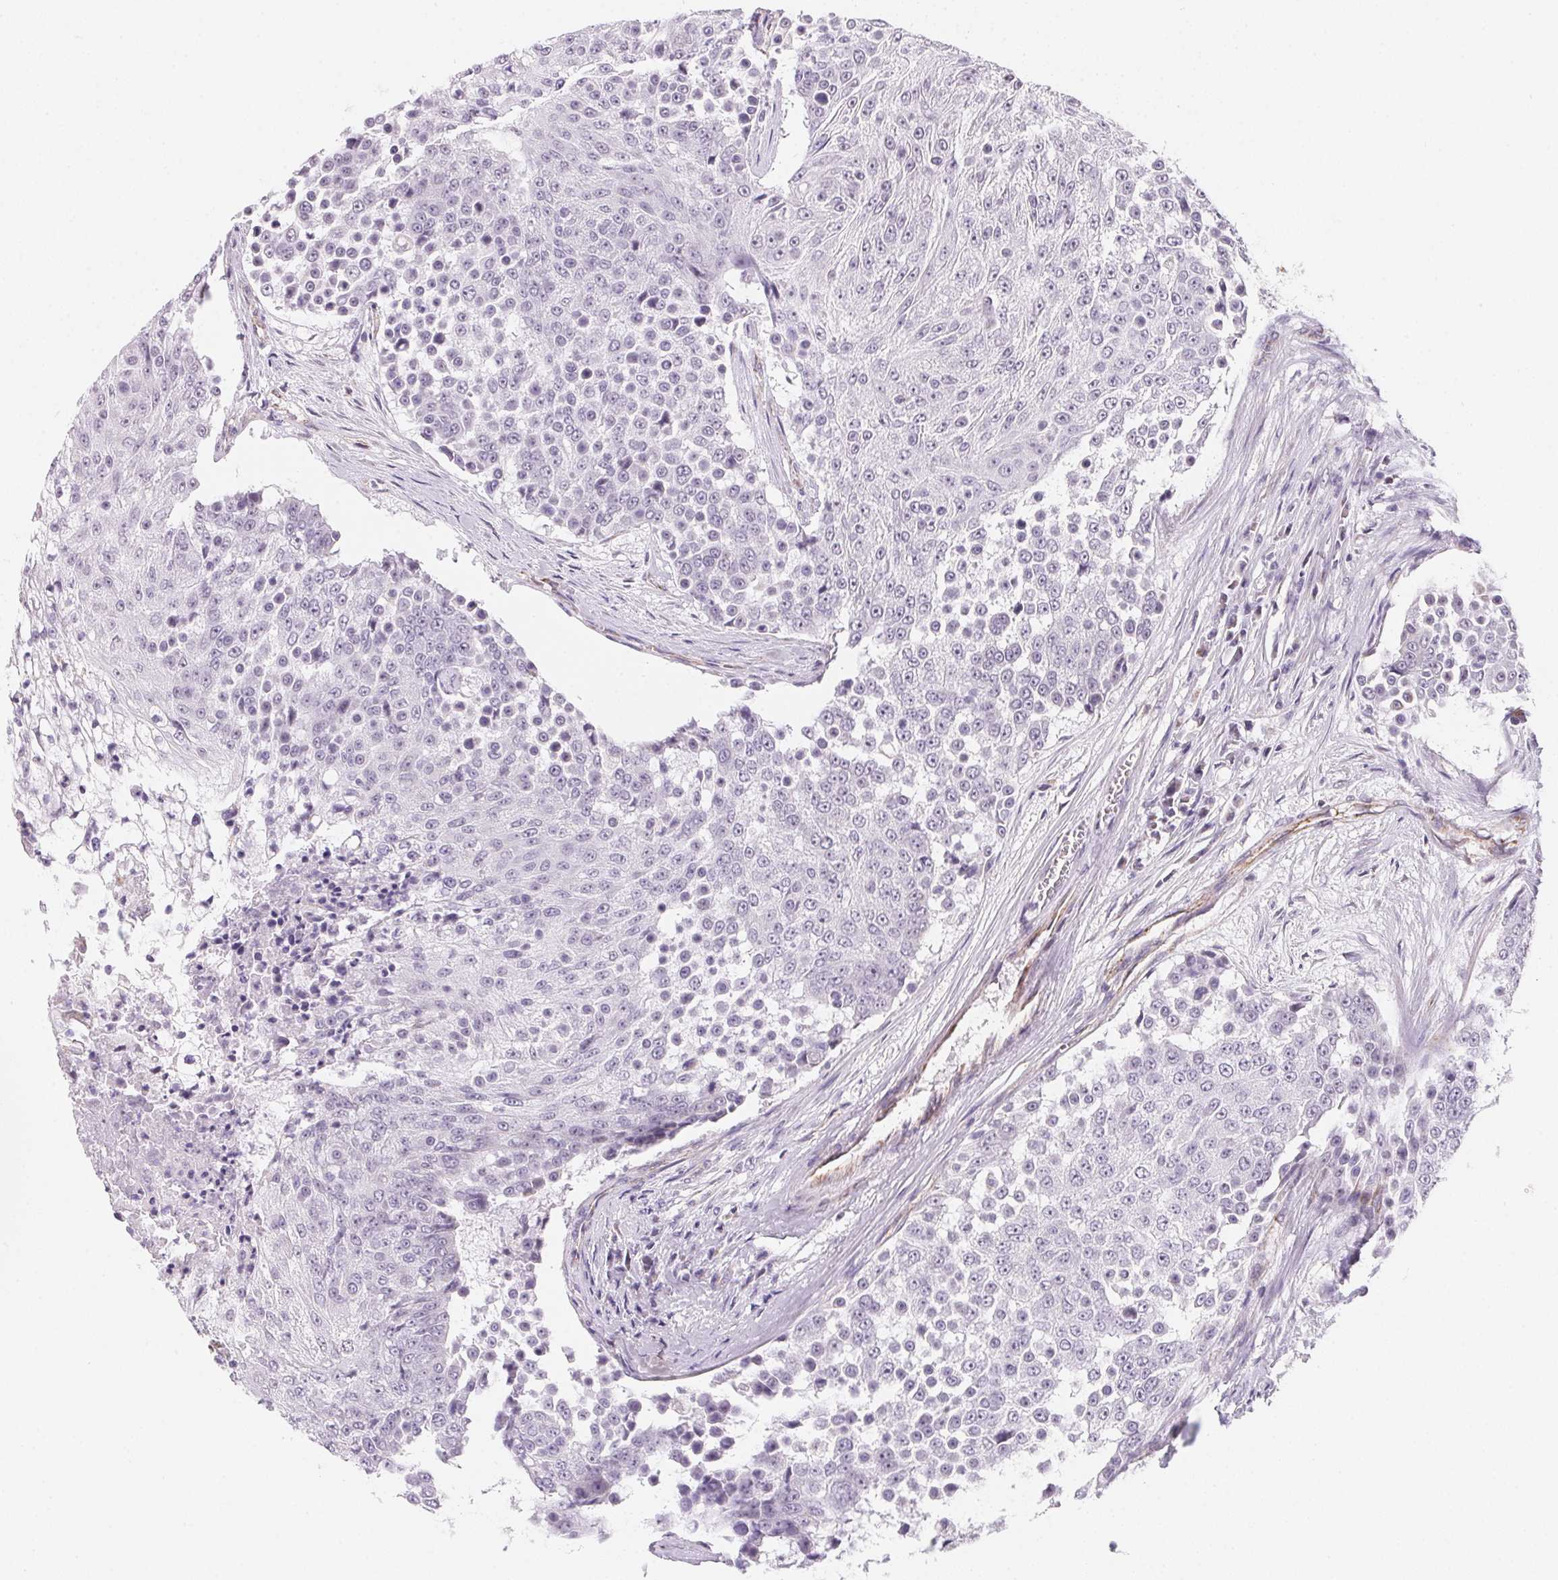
{"staining": {"intensity": "weak", "quantity": "<25%", "location": "cytoplasmic/membranous"}, "tissue": "urothelial cancer", "cell_type": "Tumor cells", "image_type": "cancer", "snomed": [{"axis": "morphology", "description": "Urothelial carcinoma, High grade"}, {"axis": "topography", "description": "Urinary bladder"}], "caption": "Immunohistochemistry (IHC) image of neoplastic tissue: human urothelial cancer stained with DAB (3,3'-diaminobenzidine) exhibits no significant protein expression in tumor cells.", "gene": "GIPC2", "patient": {"sex": "female", "age": 63}}